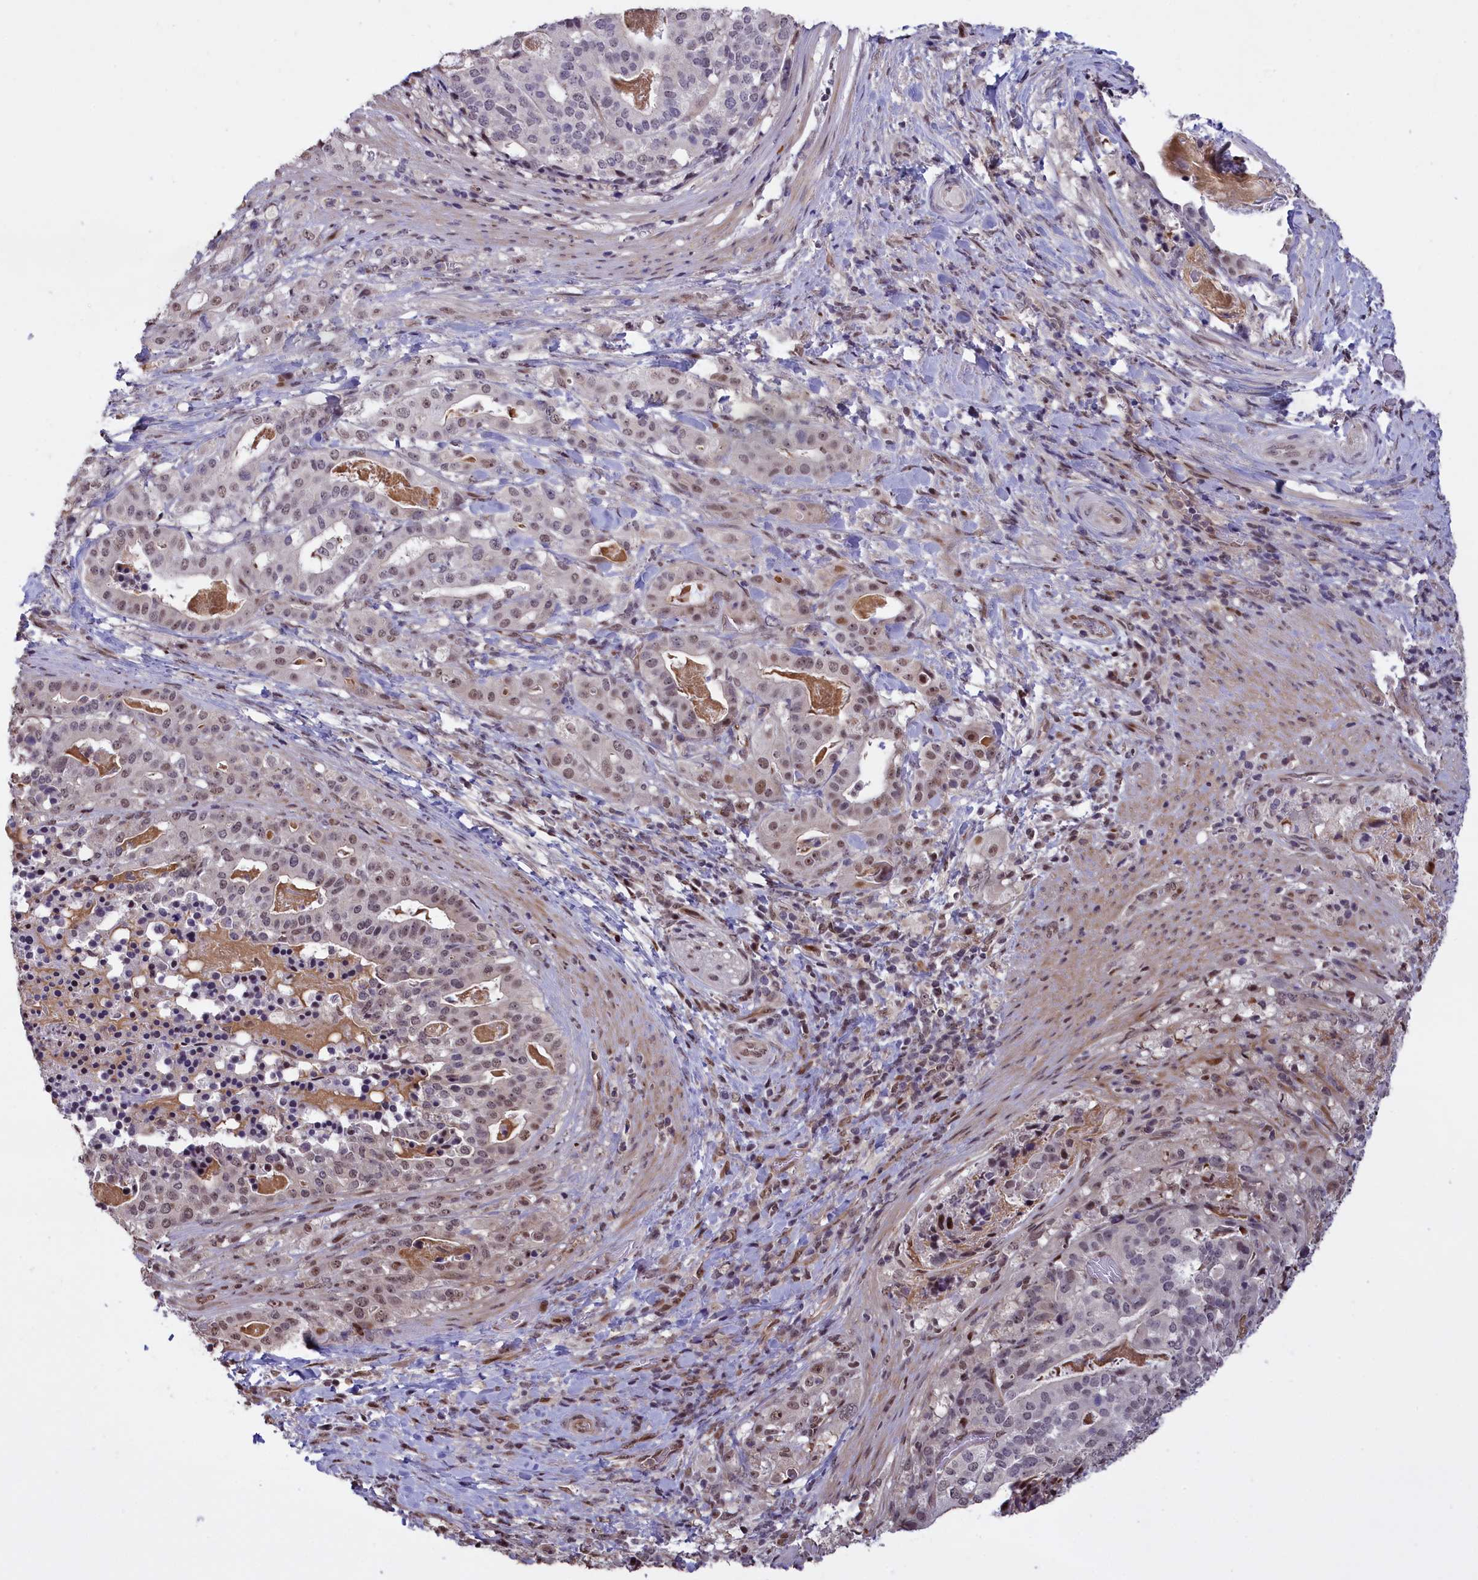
{"staining": {"intensity": "weak", "quantity": "25%-75%", "location": "nuclear"}, "tissue": "stomach cancer", "cell_type": "Tumor cells", "image_type": "cancer", "snomed": [{"axis": "morphology", "description": "Adenocarcinoma, NOS"}, {"axis": "topography", "description": "Stomach"}], "caption": "About 25%-75% of tumor cells in human stomach cancer (adenocarcinoma) reveal weak nuclear protein expression as visualized by brown immunohistochemical staining.", "gene": "RELB", "patient": {"sex": "male", "age": 48}}